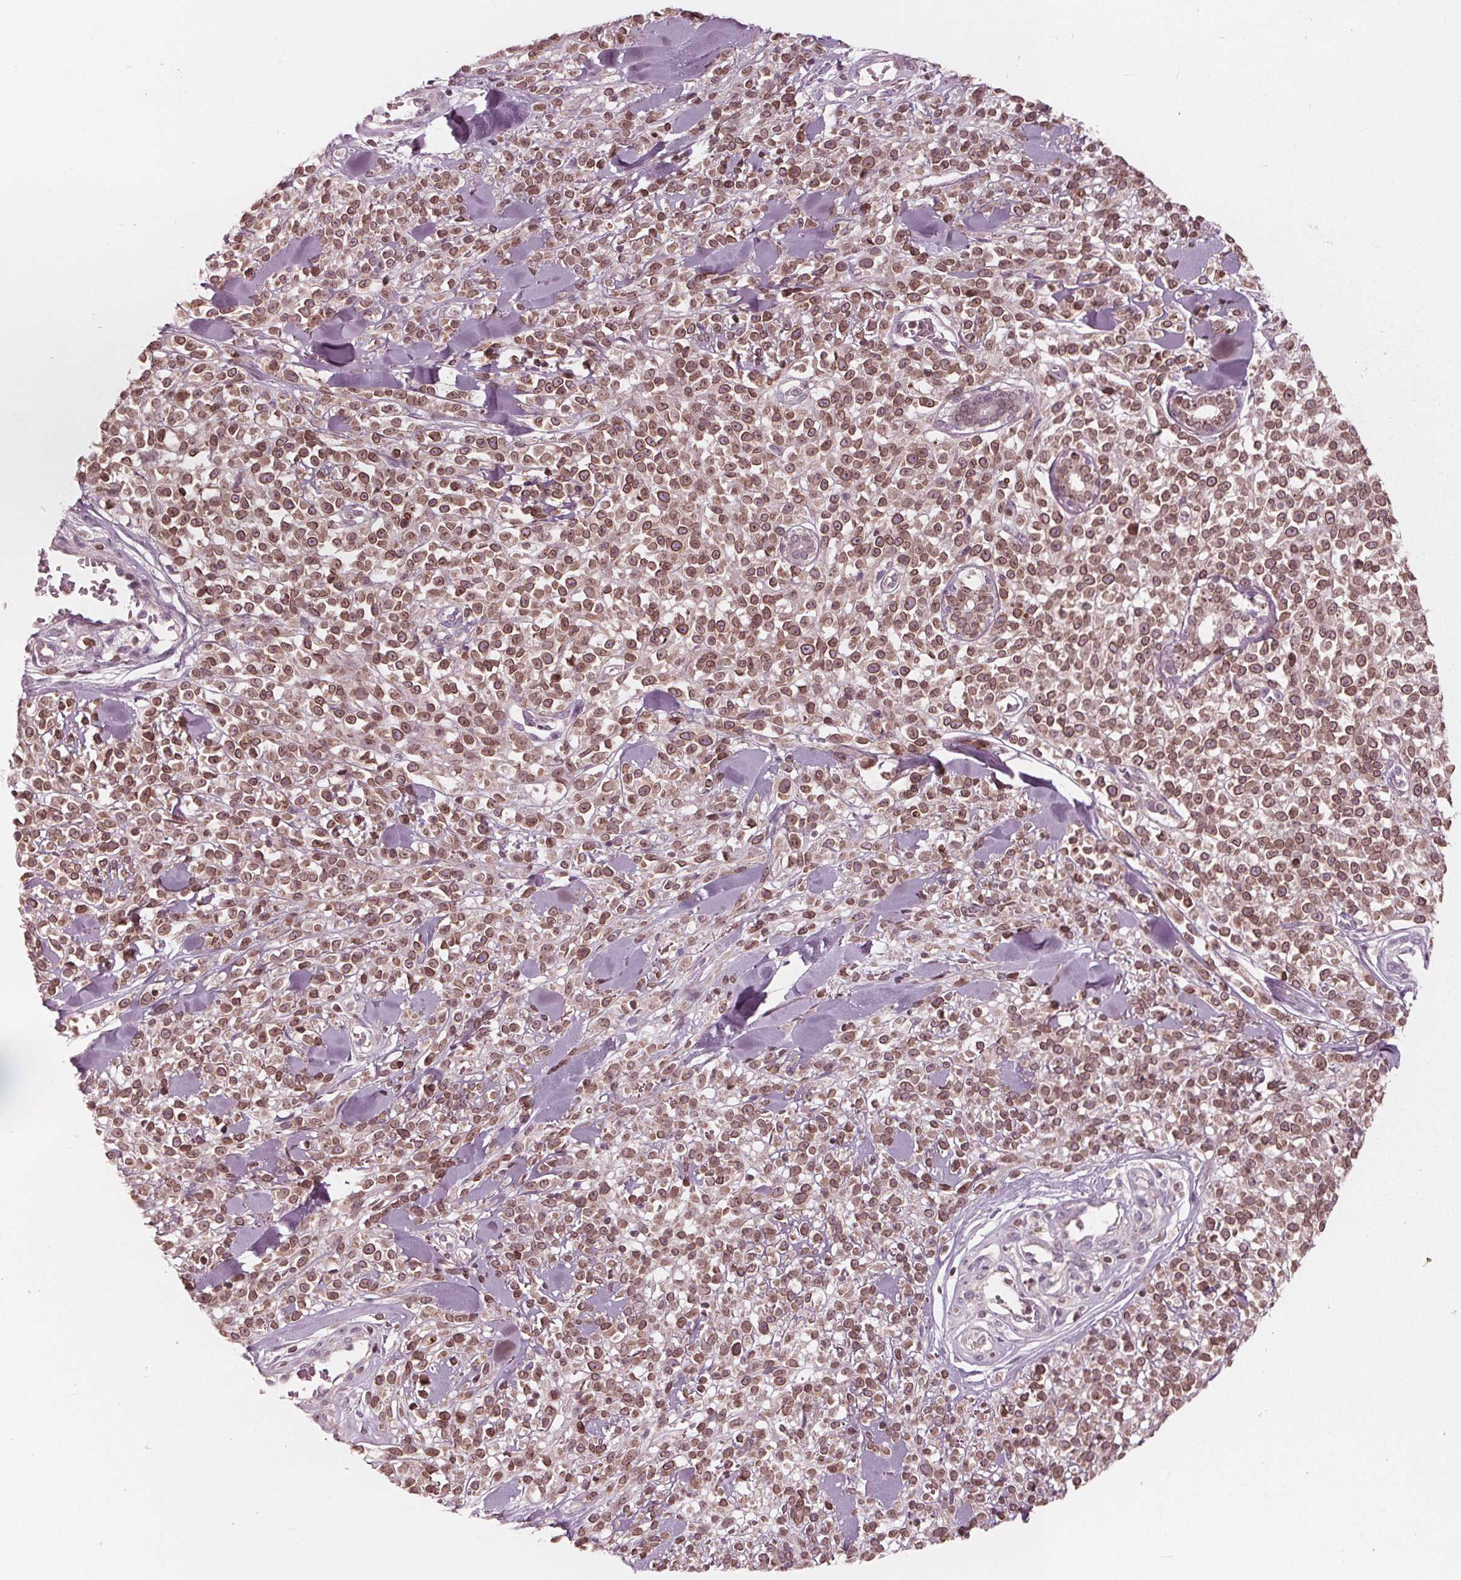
{"staining": {"intensity": "moderate", "quantity": ">75%", "location": "cytoplasmic/membranous,nuclear"}, "tissue": "melanoma", "cell_type": "Tumor cells", "image_type": "cancer", "snomed": [{"axis": "morphology", "description": "Malignant melanoma, NOS"}, {"axis": "topography", "description": "Skin"}, {"axis": "topography", "description": "Skin of trunk"}], "caption": "High-magnification brightfield microscopy of malignant melanoma stained with DAB (brown) and counterstained with hematoxylin (blue). tumor cells exhibit moderate cytoplasmic/membranous and nuclear expression is identified in approximately>75% of cells.", "gene": "NUP210", "patient": {"sex": "male", "age": 74}}